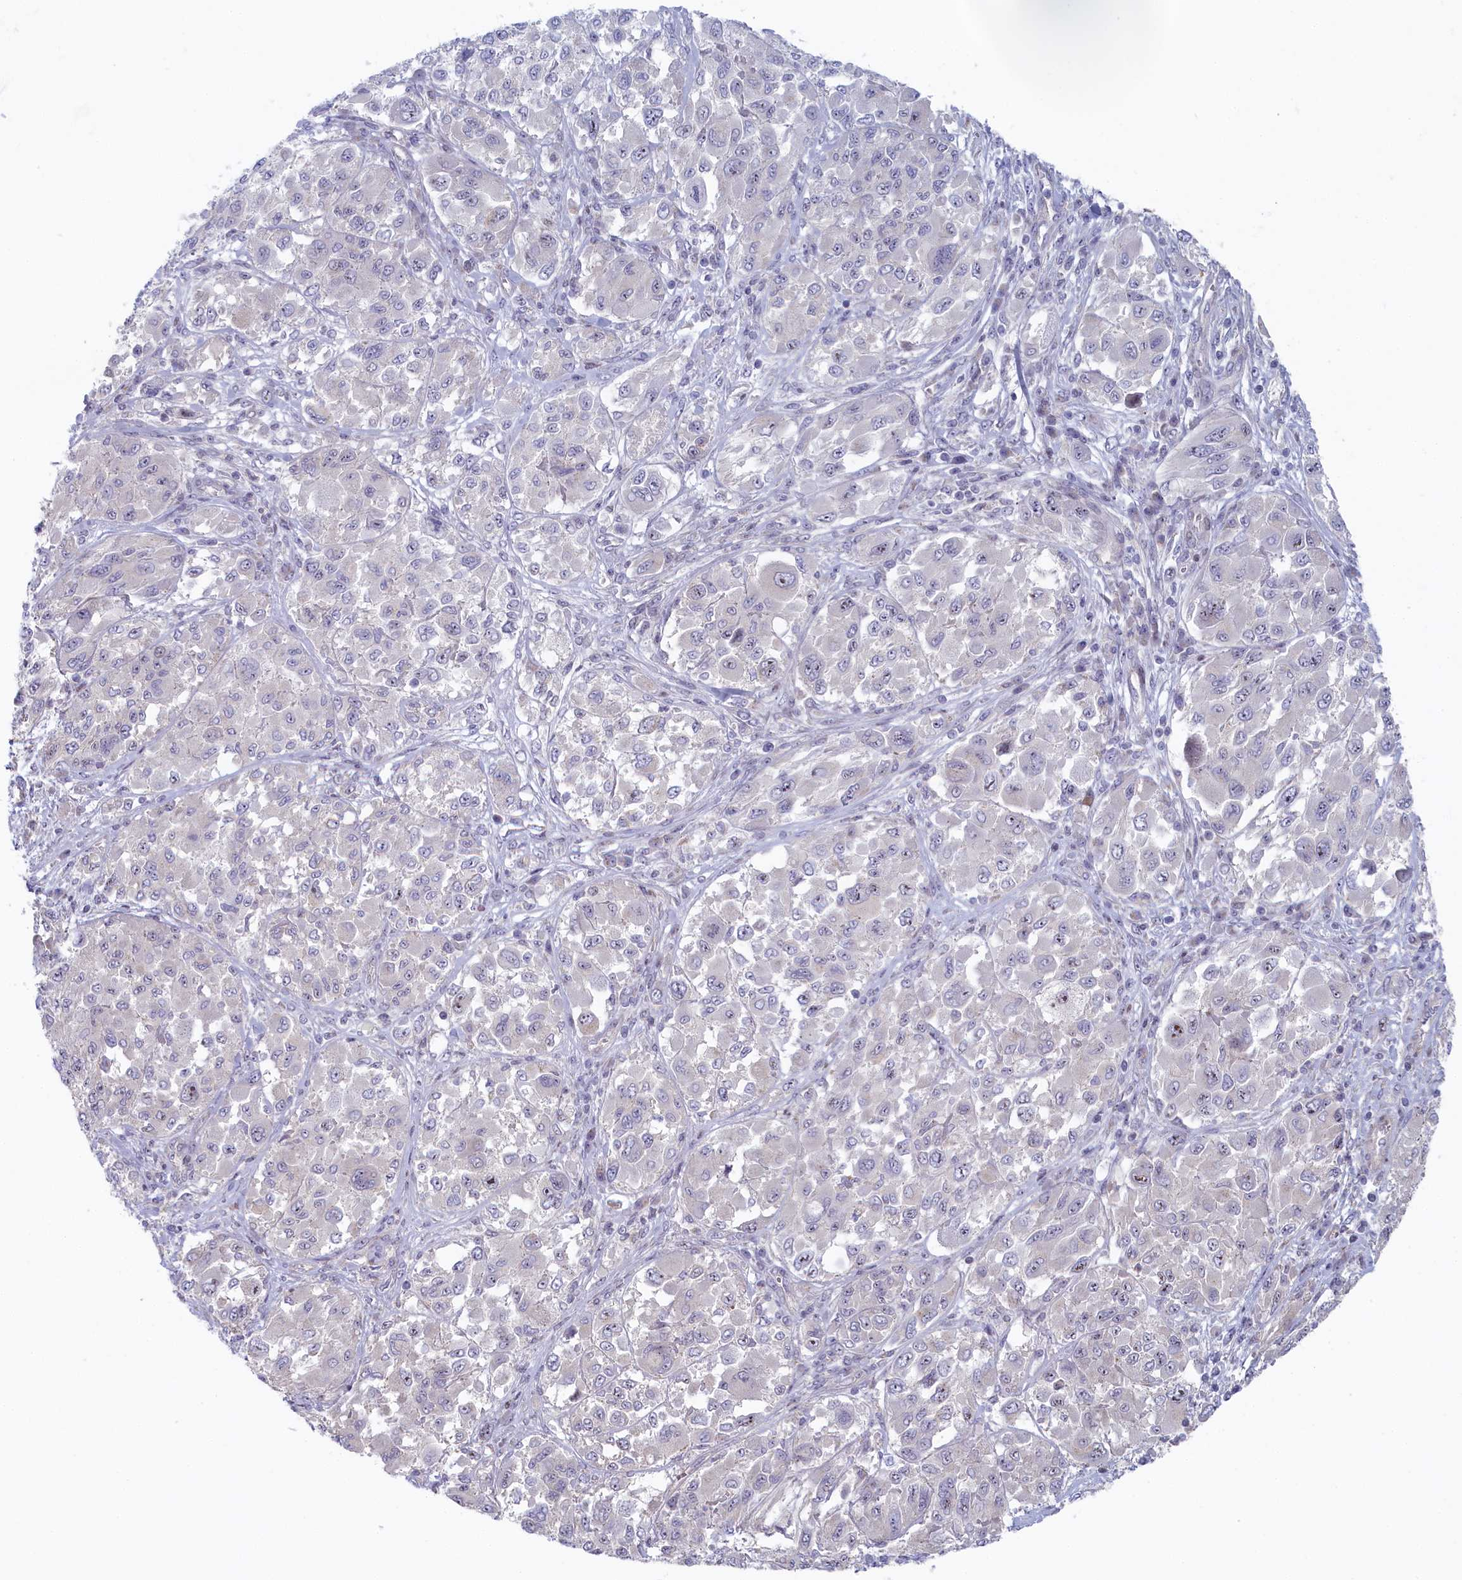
{"staining": {"intensity": "negative", "quantity": "none", "location": "none"}, "tissue": "melanoma", "cell_type": "Tumor cells", "image_type": "cancer", "snomed": [{"axis": "morphology", "description": "Malignant melanoma, NOS"}, {"axis": "topography", "description": "Skin"}], "caption": "High power microscopy micrograph of an immunohistochemistry image of melanoma, revealing no significant staining in tumor cells. (DAB (3,3'-diaminobenzidine) immunohistochemistry visualized using brightfield microscopy, high magnification).", "gene": "INTS4", "patient": {"sex": "female", "age": 91}}